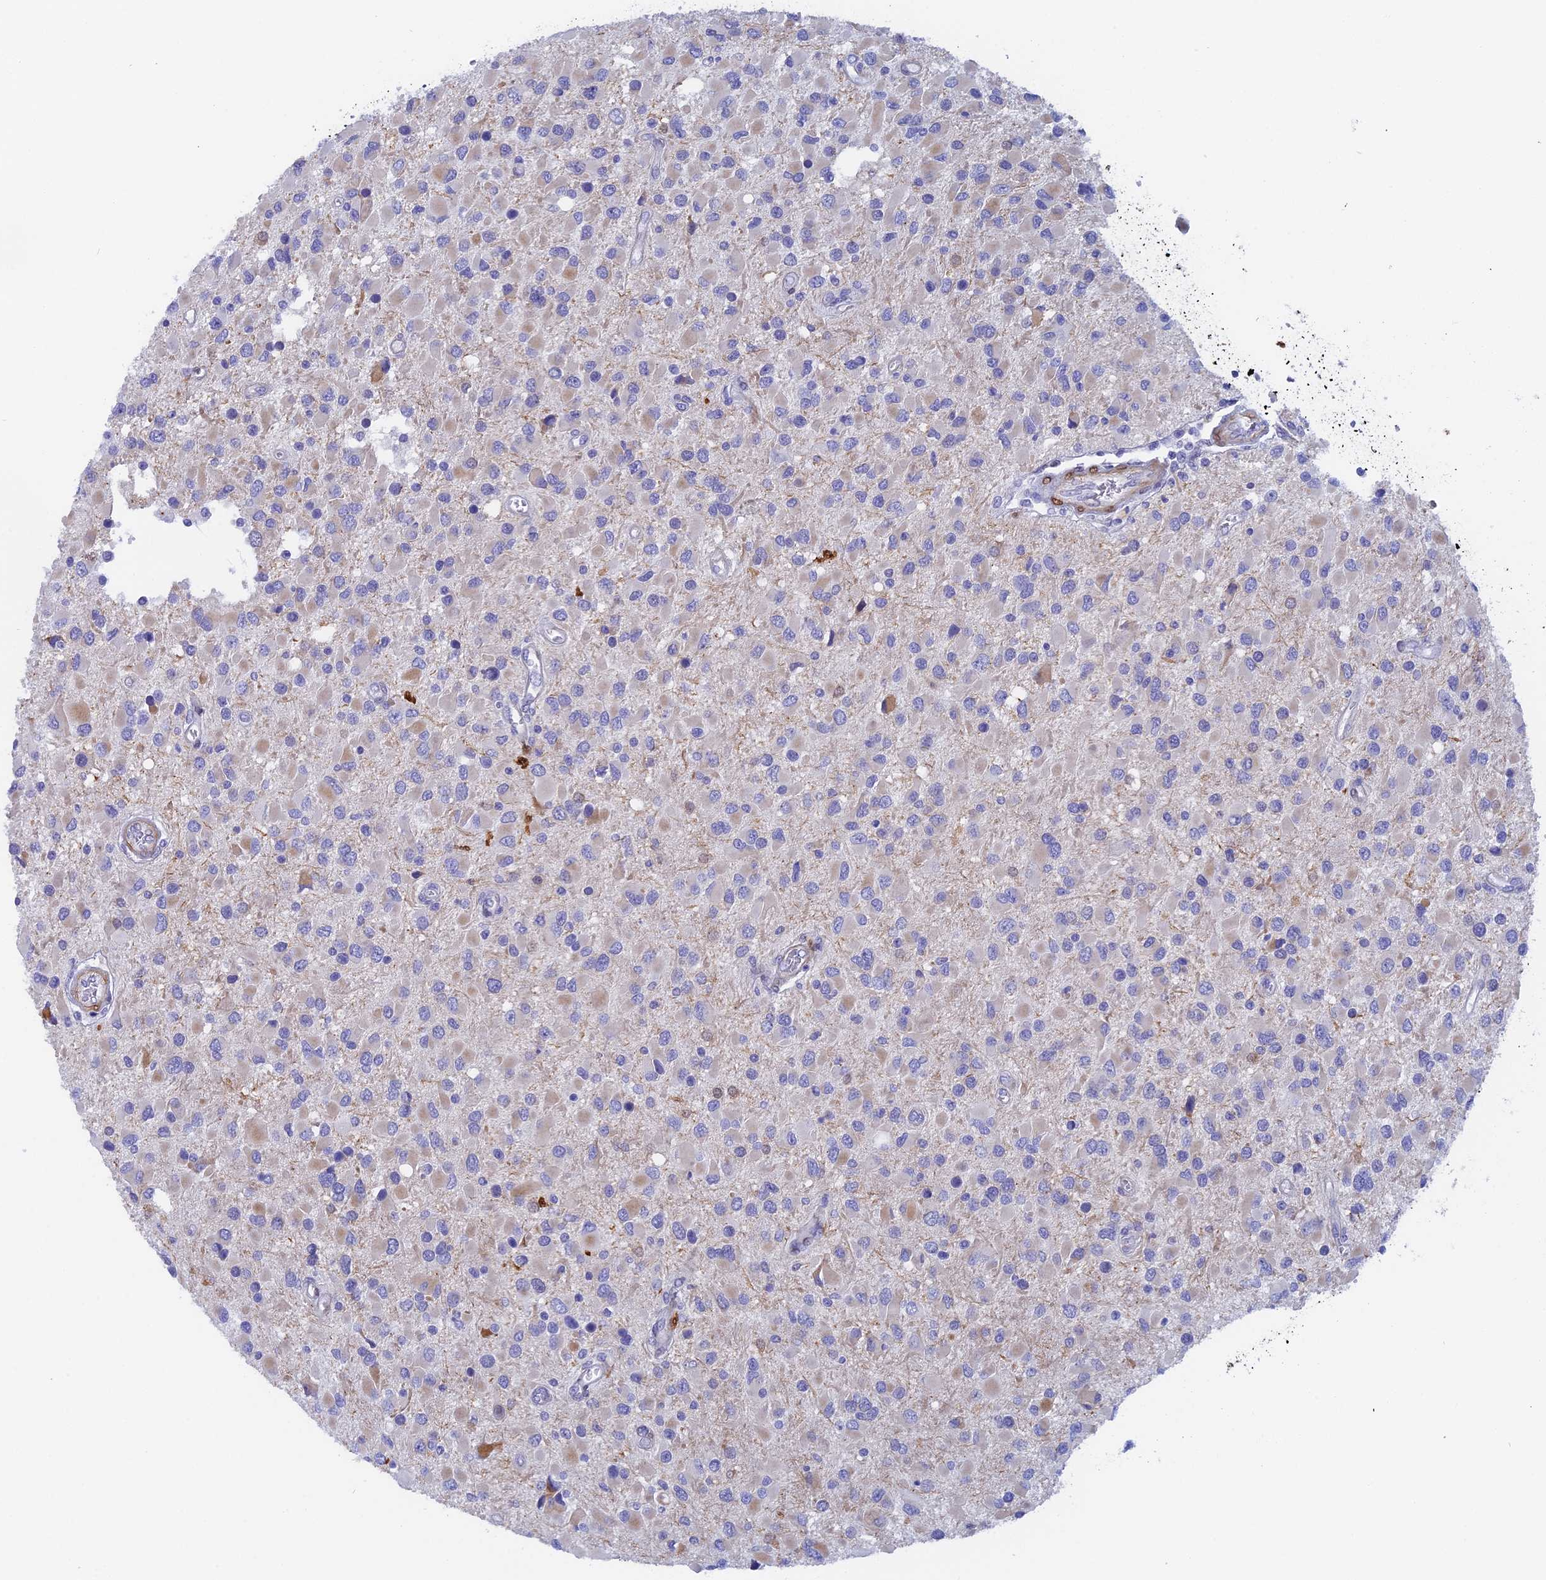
{"staining": {"intensity": "negative", "quantity": "none", "location": "none"}, "tissue": "glioma", "cell_type": "Tumor cells", "image_type": "cancer", "snomed": [{"axis": "morphology", "description": "Glioma, malignant, High grade"}, {"axis": "topography", "description": "Brain"}], "caption": "Immunohistochemical staining of human glioma exhibits no significant positivity in tumor cells. The staining was performed using DAB (3,3'-diaminobenzidine) to visualize the protein expression in brown, while the nuclei were stained in blue with hematoxylin (Magnification: 20x).", "gene": "SLC26A1", "patient": {"sex": "male", "age": 53}}